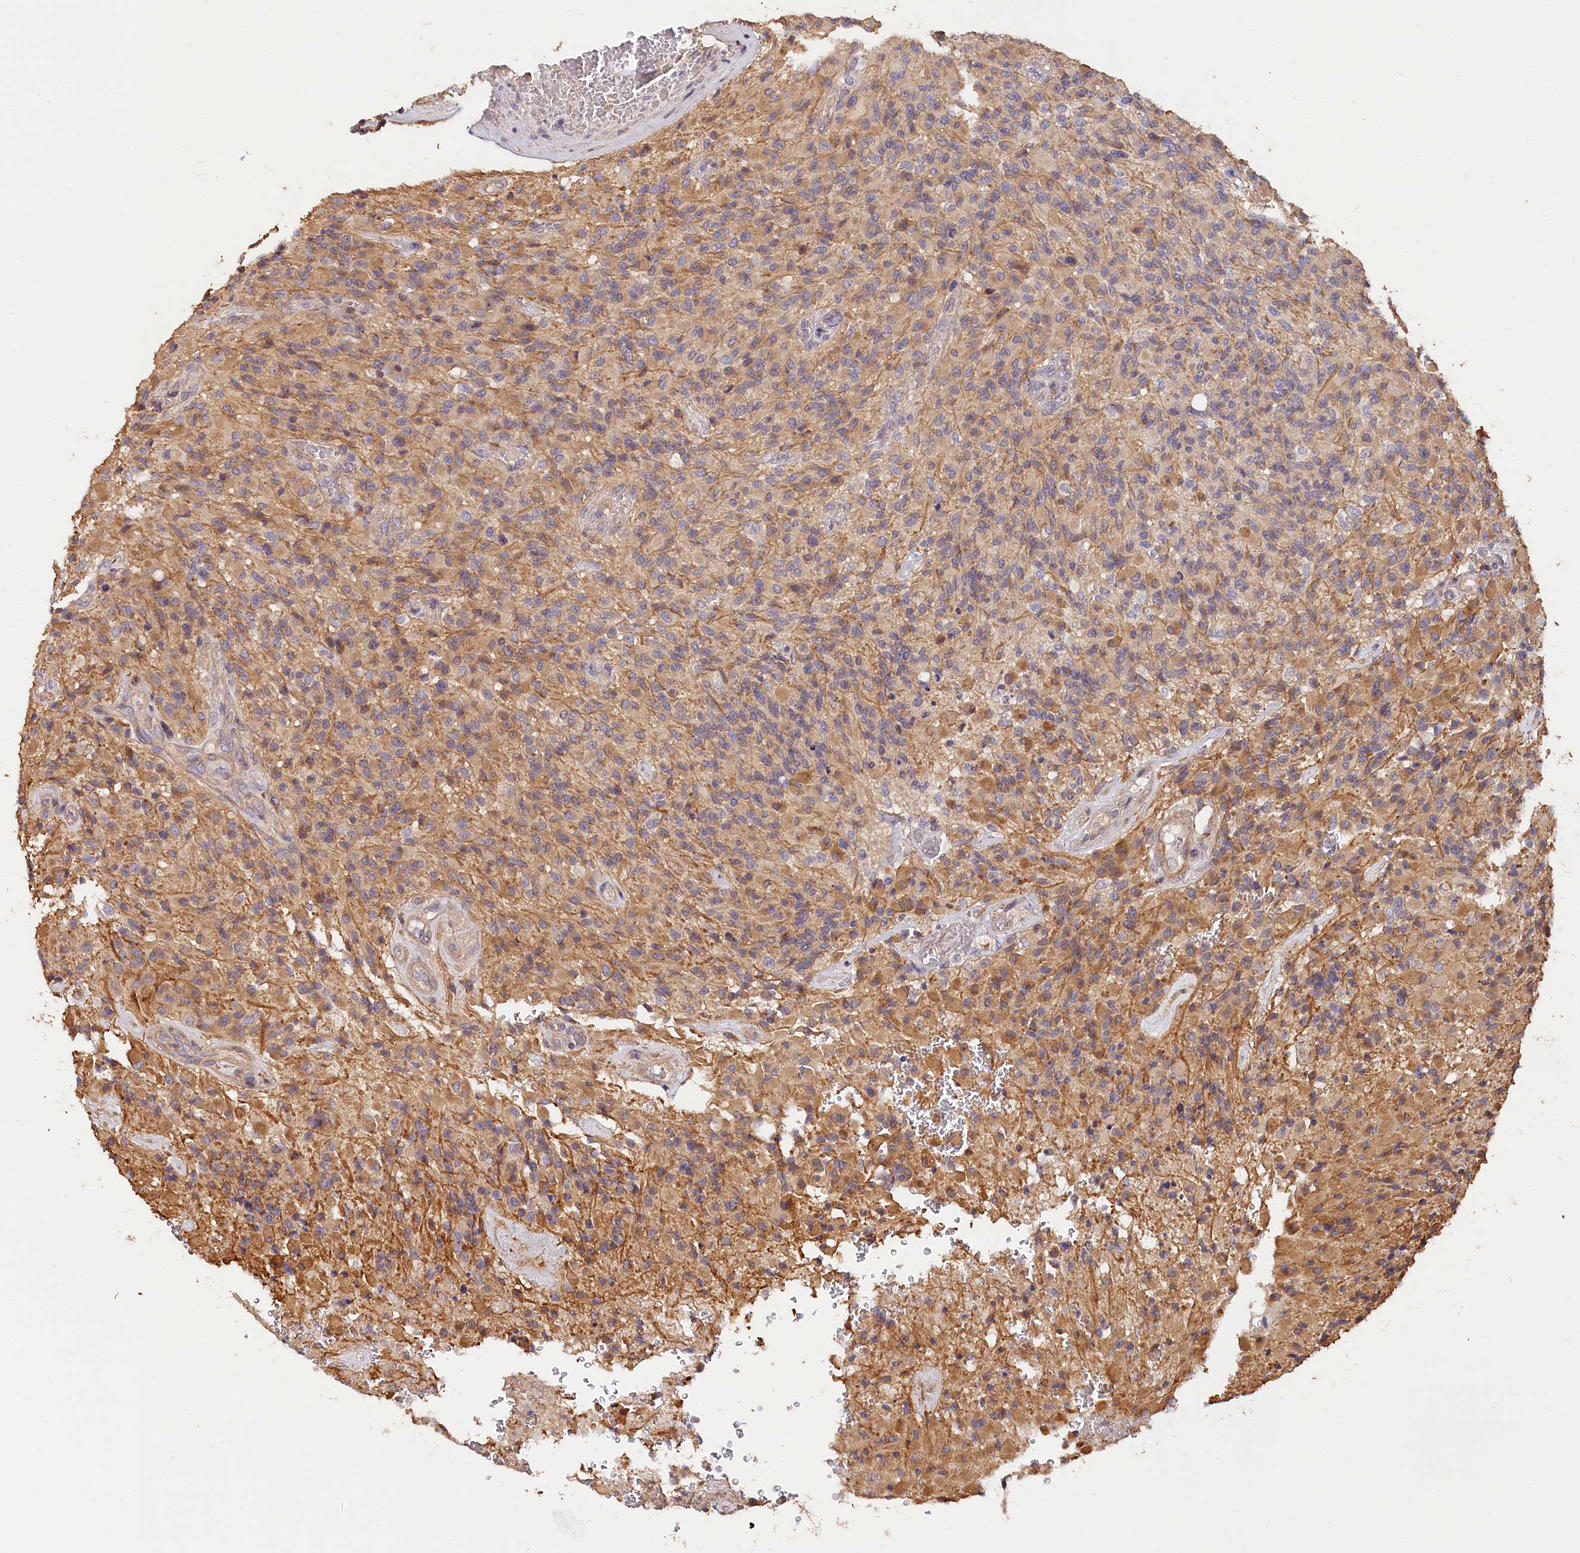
{"staining": {"intensity": "weak", "quantity": "25%-75%", "location": "cytoplasmic/membranous"}, "tissue": "glioma", "cell_type": "Tumor cells", "image_type": "cancer", "snomed": [{"axis": "morphology", "description": "Glioma, malignant, High grade"}, {"axis": "topography", "description": "Brain"}], "caption": "The immunohistochemical stain shows weak cytoplasmic/membranous positivity in tumor cells of glioma tissue. Immunohistochemistry (ihc) stains the protein in brown and the nuclei are stained blue.", "gene": "KATNB1", "patient": {"sex": "male", "age": 71}}